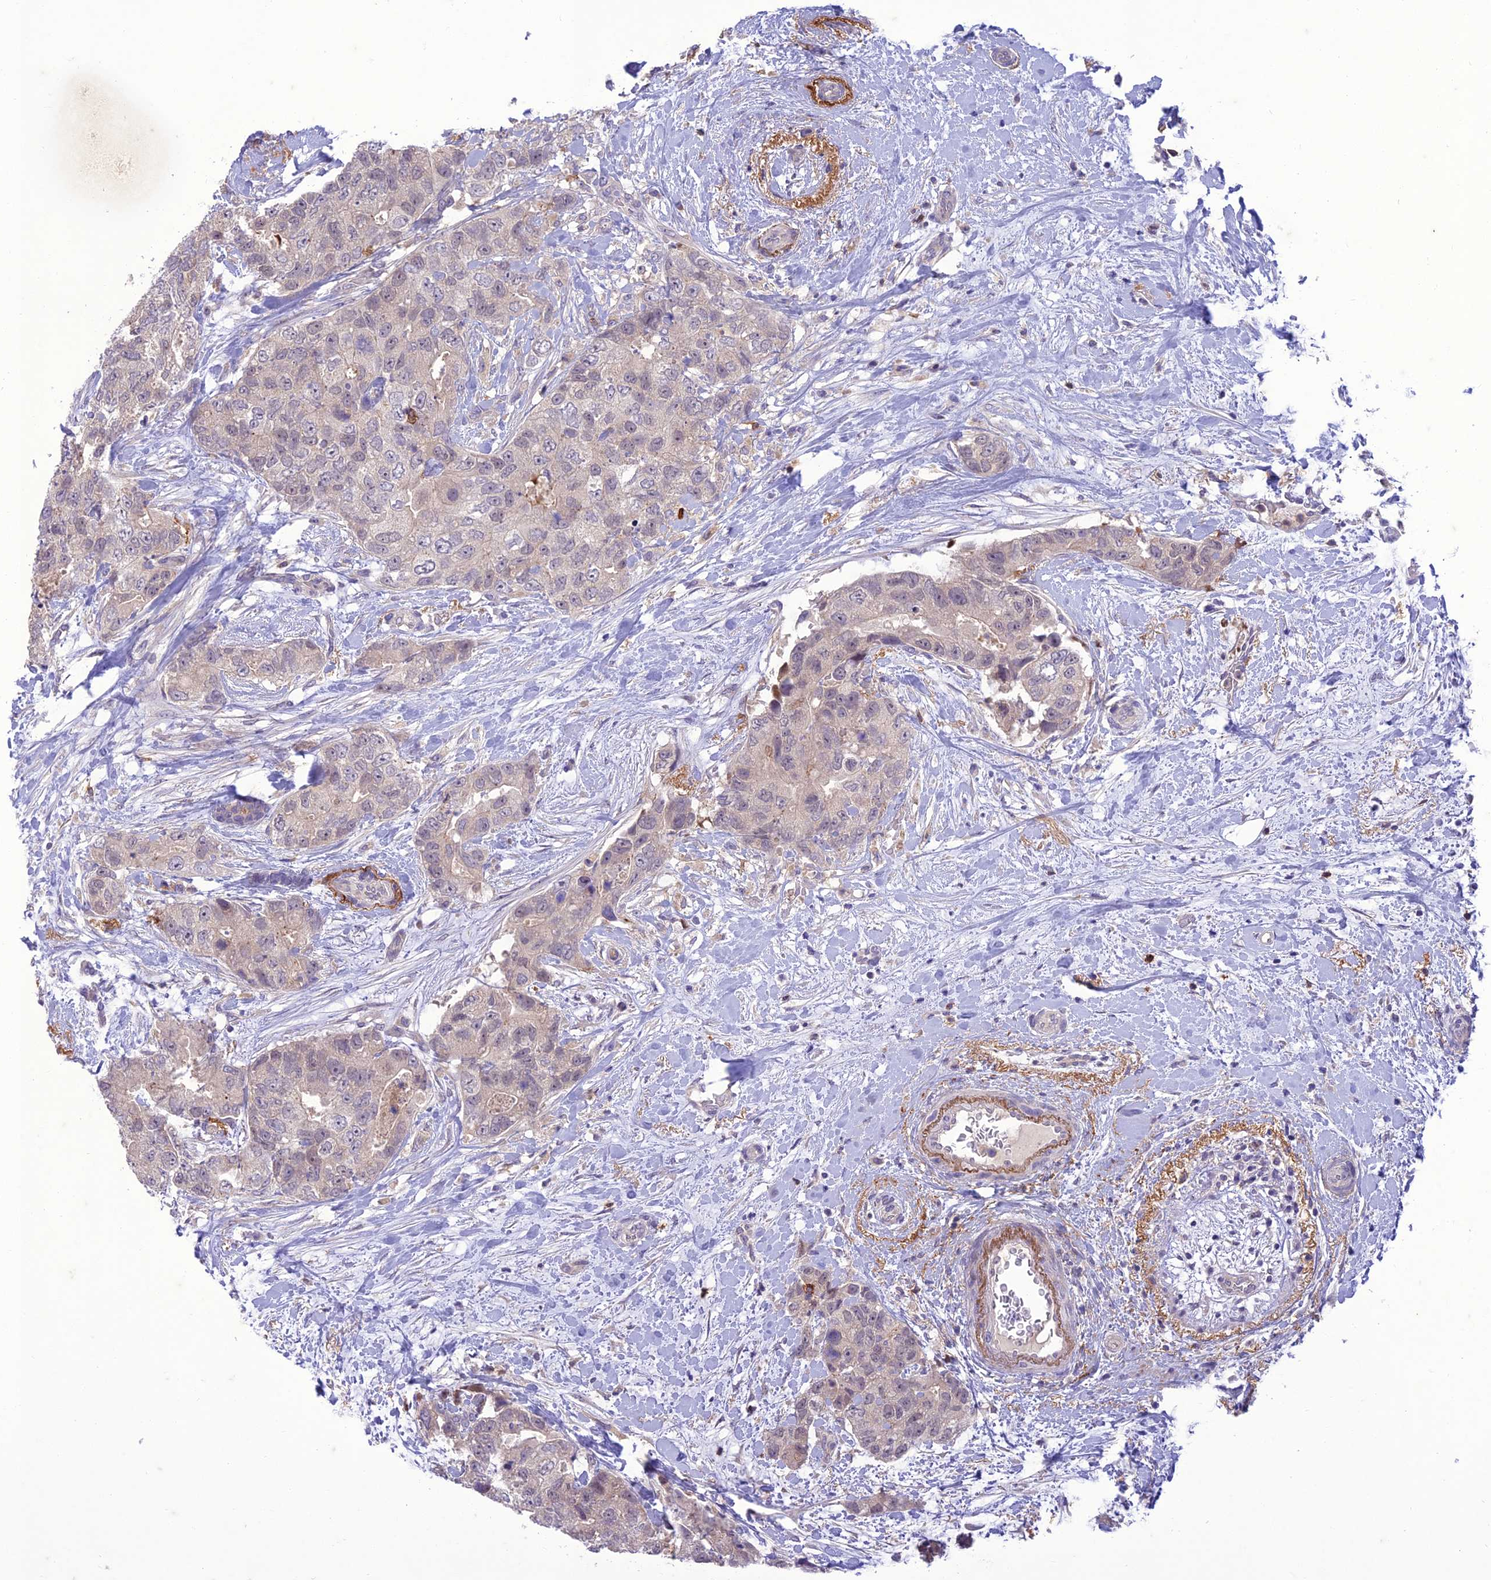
{"staining": {"intensity": "negative", "quantity": "none", "location": "none"}, "tissue": "breast cancer", "cell_type": "Tumor cells", "image_type": "cancer", "snomed": [{"axis": "morphology", "description": "Duct carcinoma"}, {"axis": "topography", "description": "Breast"}], "caption": "A high-resolution histopathology image shows immunohistochemistry staining of breast infiltrating ductal carcinoma, which shows no significant positivity in tumor cells. Brightfield microscopy of immunohistochemistry stained with DAB (brown) and hematoxylin (blue), captured at high magnification.", "gene": "ITGAE", "patient": {"sex": "female", "age": 62}}